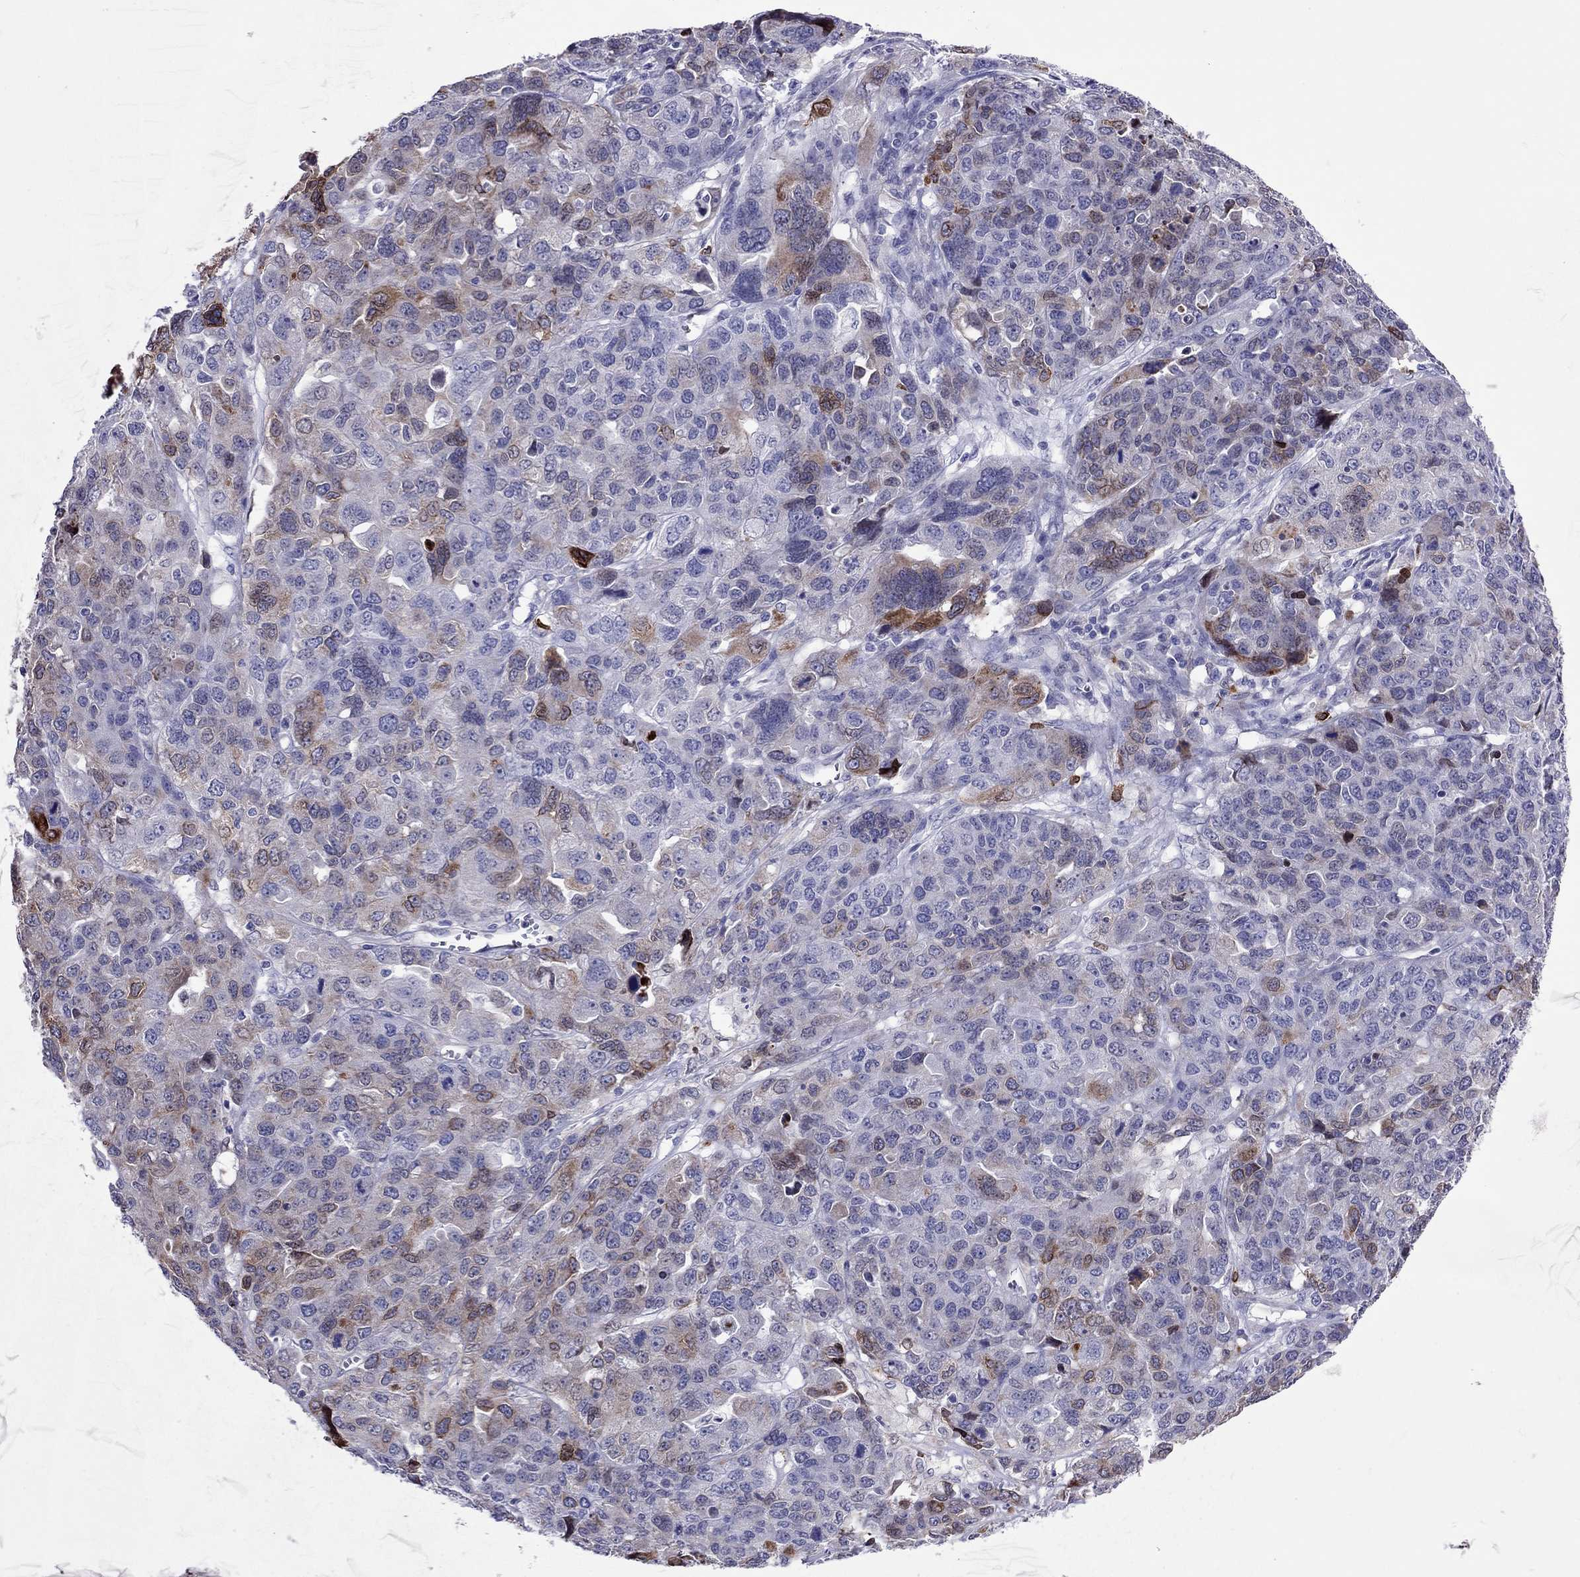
{"staining": {"intensity": "moderate", "quantity": "<25%", "location": "cytoplasmic/membranous"}, "tissue": "ovarian cancer", "cell_type": "Tumor cells", "image_type": "cancer", "snomed": [{"axis": "morphology", "description": "Cystadenocarcinoma, serous, NOS"}, {"axis": "topography", "description": "Ovary"}], "caption": "DAB immunohistochemical staining of ovarian cancer (serous cystadenocarcinoma) exhibits moderate cytoplasmic/membranous protein expression in about <25% of tumor cells.", "gene": "ADORA2A", "patient": {"sex": "female", "age": 87}}